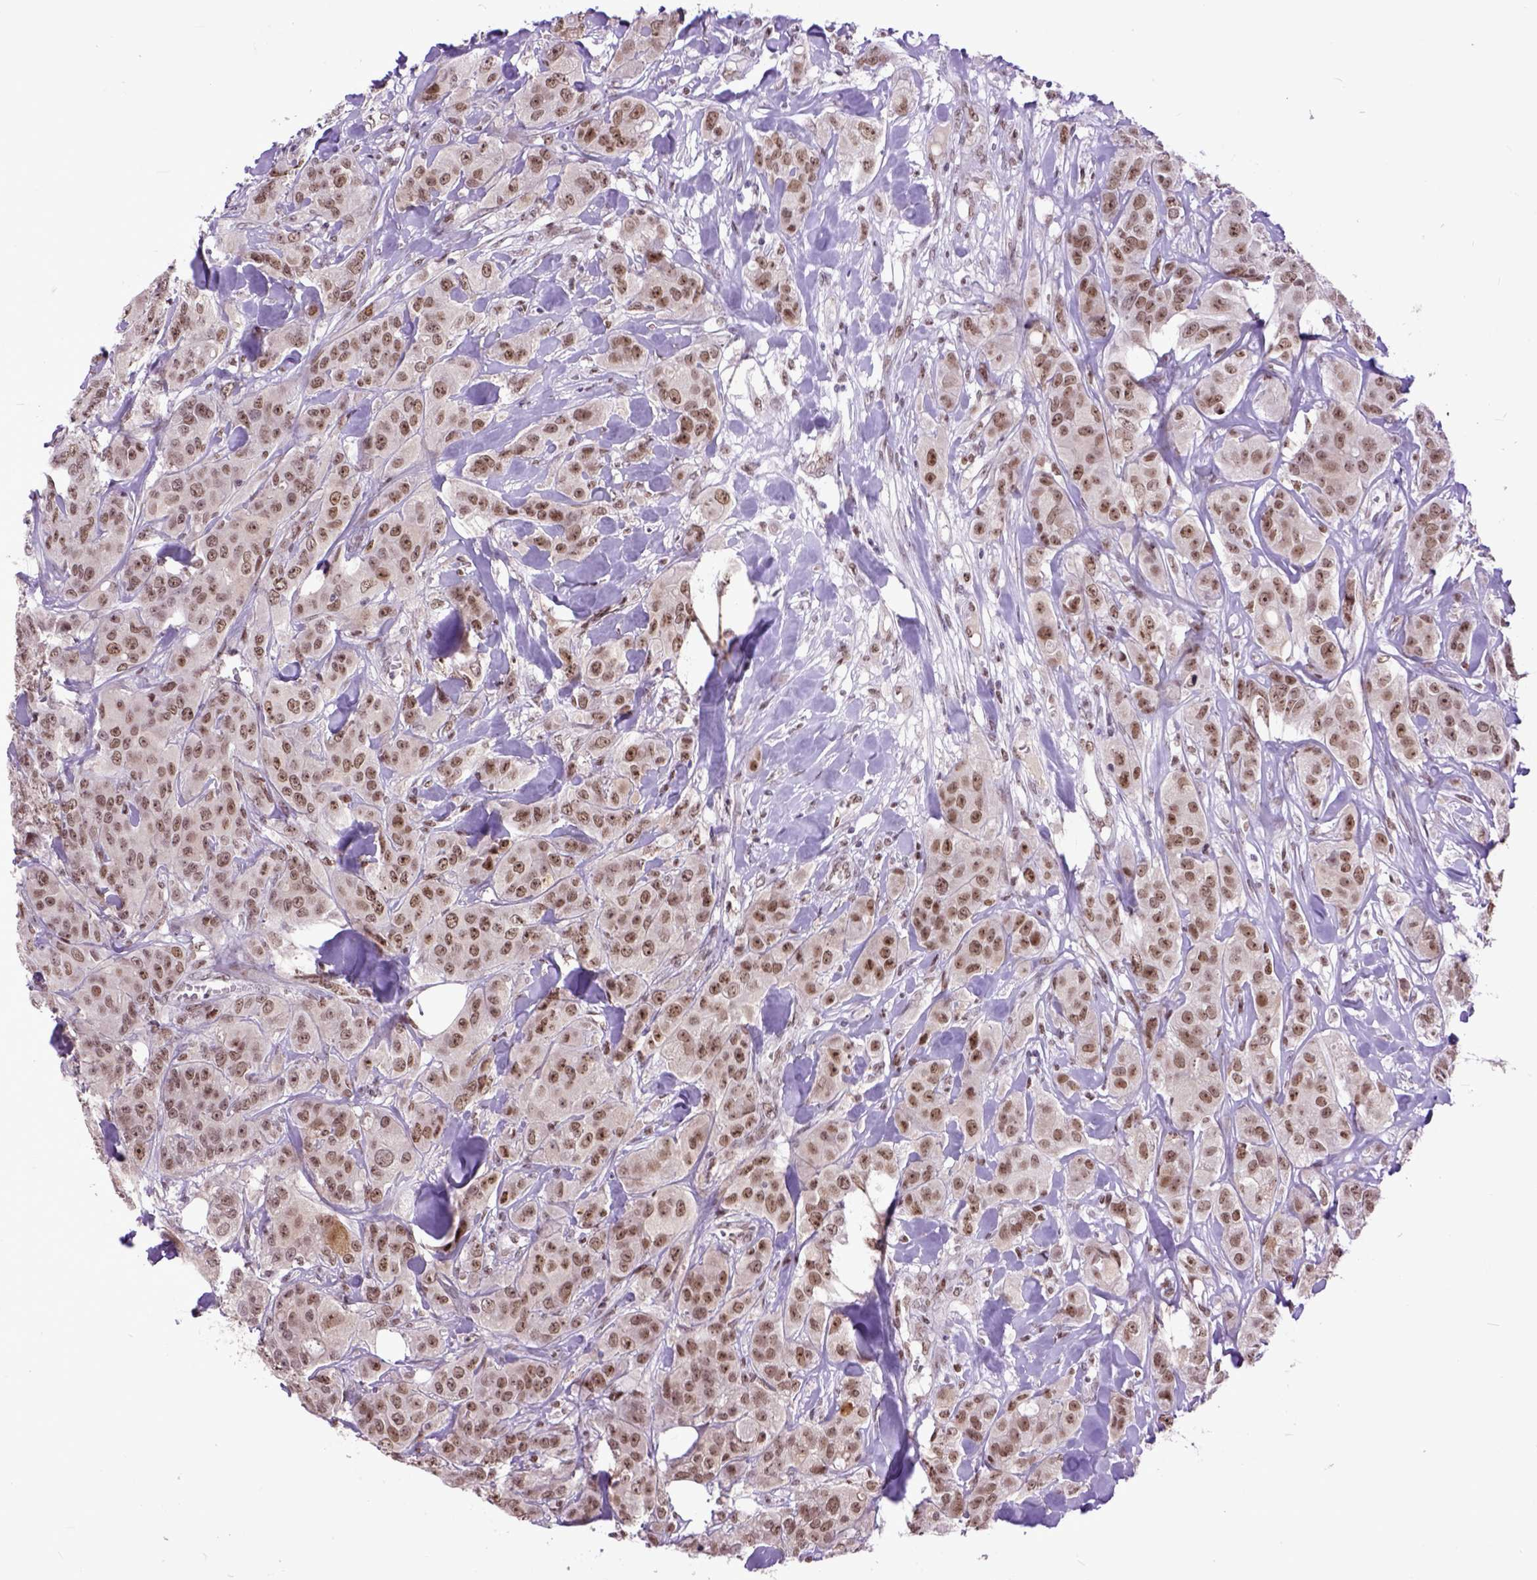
{"staining": {"intensity": "moderate", "quantity": ">75%", "location": "cytoplasmic/membranous,nuclear"}, "tissue": "breast cancer", "cell_type": "Tumor cells", "image_type": "cancer", "snomed": [{"axis": "morphology", "description": "Duct carcinoma"}, {"axis": "topography", "description": "Breast"}], "caption": "The immunohistochemical stain shows moderate cytoplasmic/membranous and nuclear expression in tumor cells of invasive ductal carcinoma (breast) tissue.", "gene": "RCC2", "patient": {"sex": "female", "age": 43}}